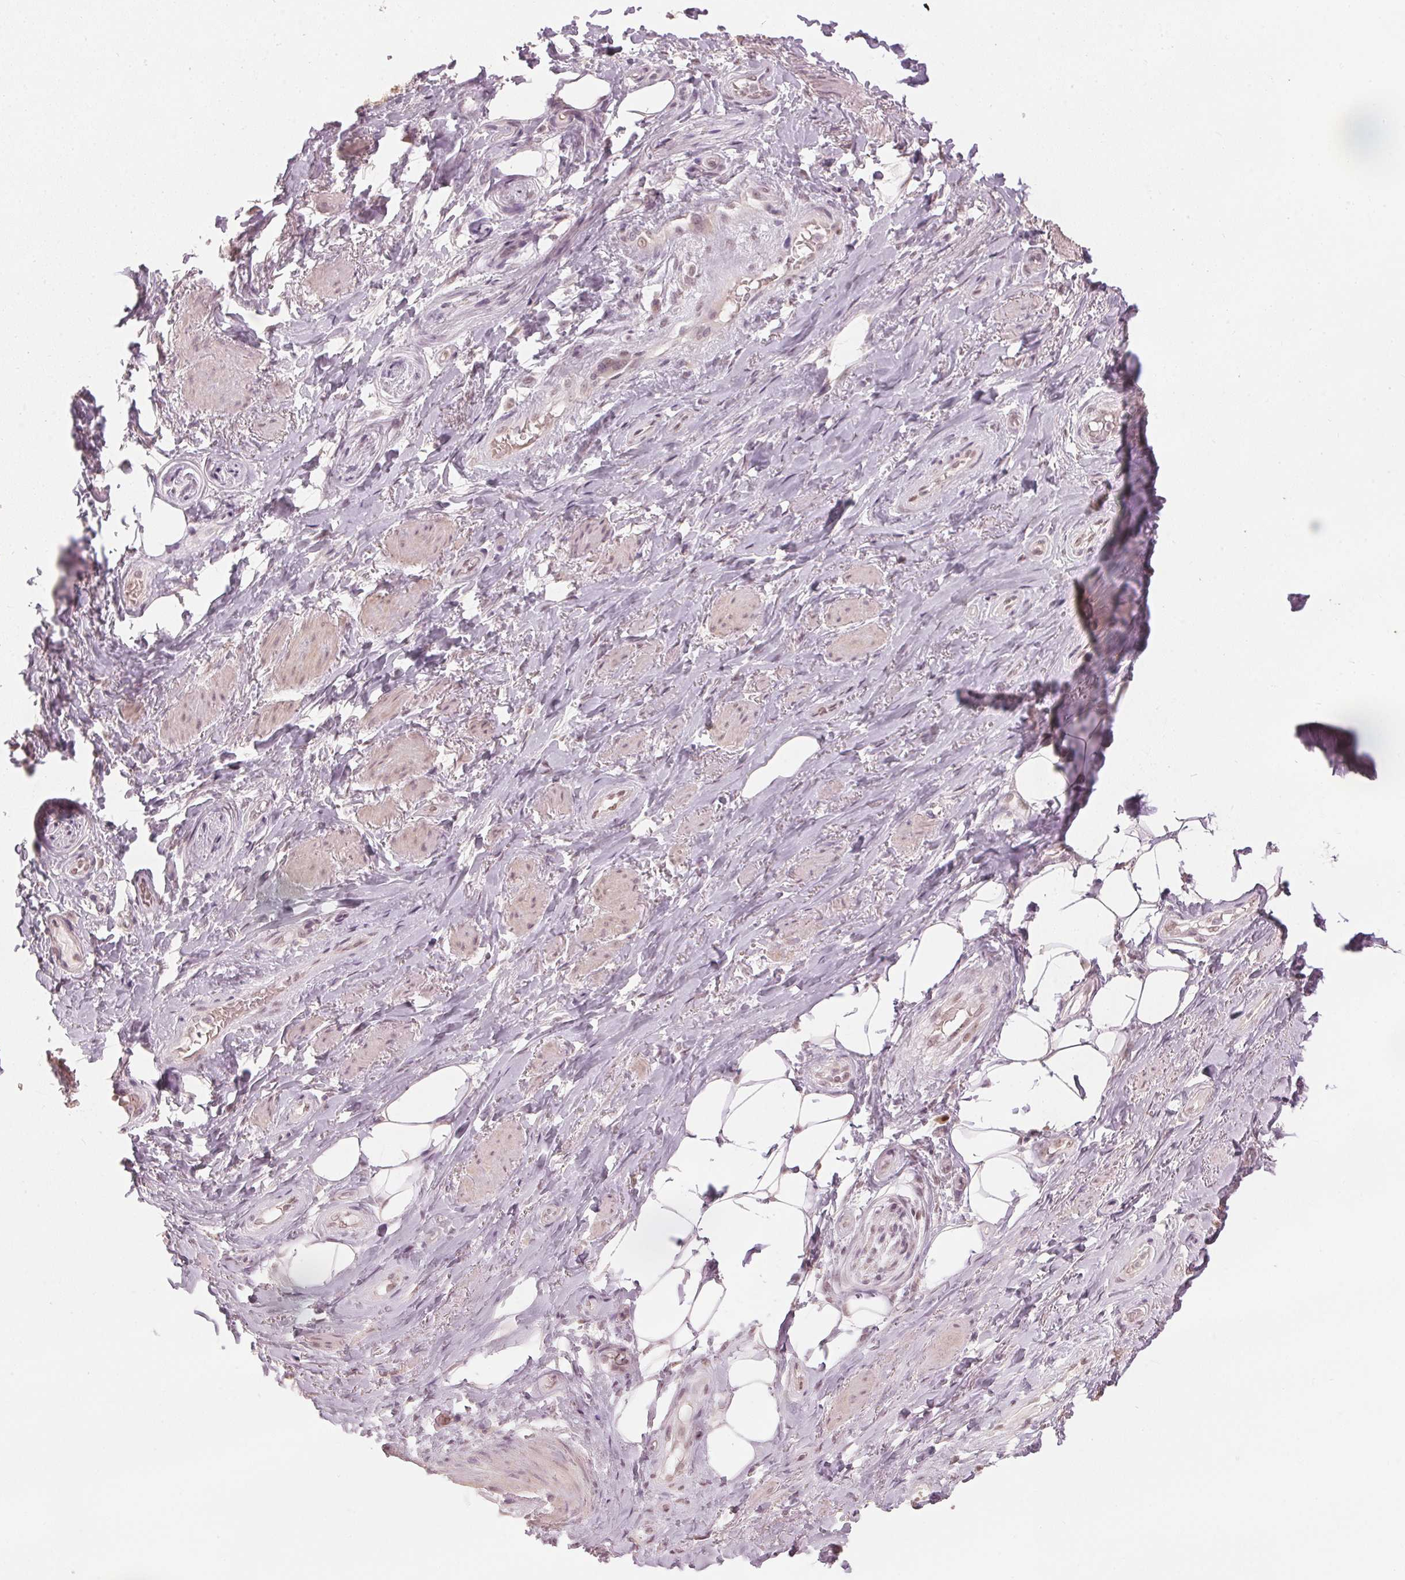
{"staining": {"intensity": "negative", "quantity": "none", "location": "none"}, "tissue": "adipose tissue", "cell_type": "Adipocytes", "image_type": "normal", "snomed": [{"axis": "morphology", "description": "Normal tissue, NOS"}, {"axis": "topography", "description": "Anal"}, {"axis": "topography", "description": "Peripheral nerve tissue"}], "caption": "Adipose tissue was stained to show a protein in brown. There is no significant positivity in adipocytes. (Stains: DAB (3,3'-diaminobenzidine) IHC with hematoxylin counter stain, Microscopy: brightfield microscopy at high magnification).", "gene": "ENSG00000267001", "patient": {"sex": "male", "age": 53}}